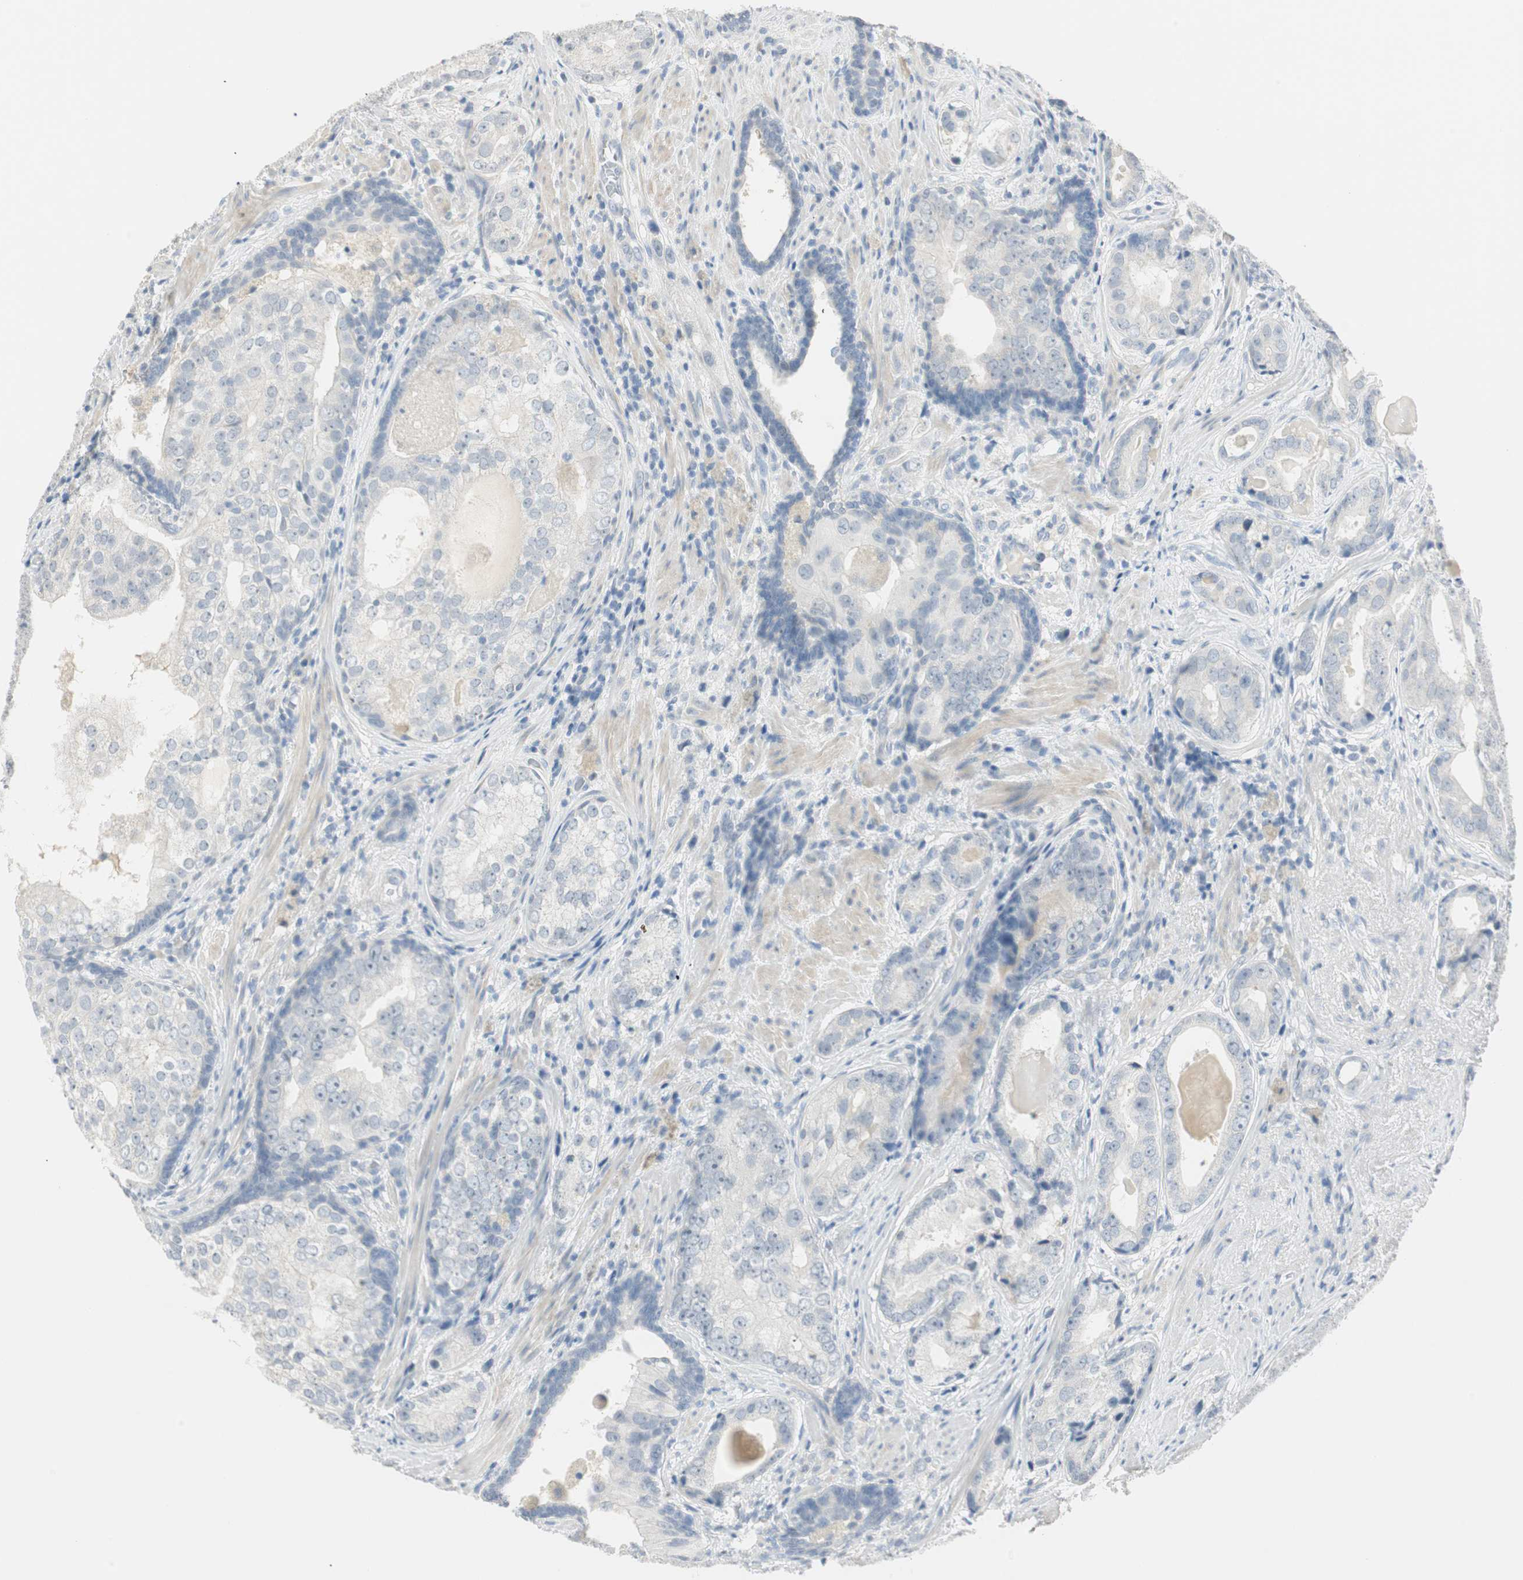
{"staining": {"intensity": "negative", "quantity": "none", "location": "none"}, "tissue": "prostate cancer", "cell_type": "Tumor cells", "image_type": "cancer", "snomed": [{"axis": "morphology", "description": "Adenocarcinoma, High grade"}, {"axis": "topography", "description": "Prostate"}], "caption": "Human prostate cancer (adenocarcinoma (high-grade)) stained for a protein using IHC reveals no expression in tumor cells.", "gene": "MLLT10", "patient": {"sex": "male", "age": 66}}